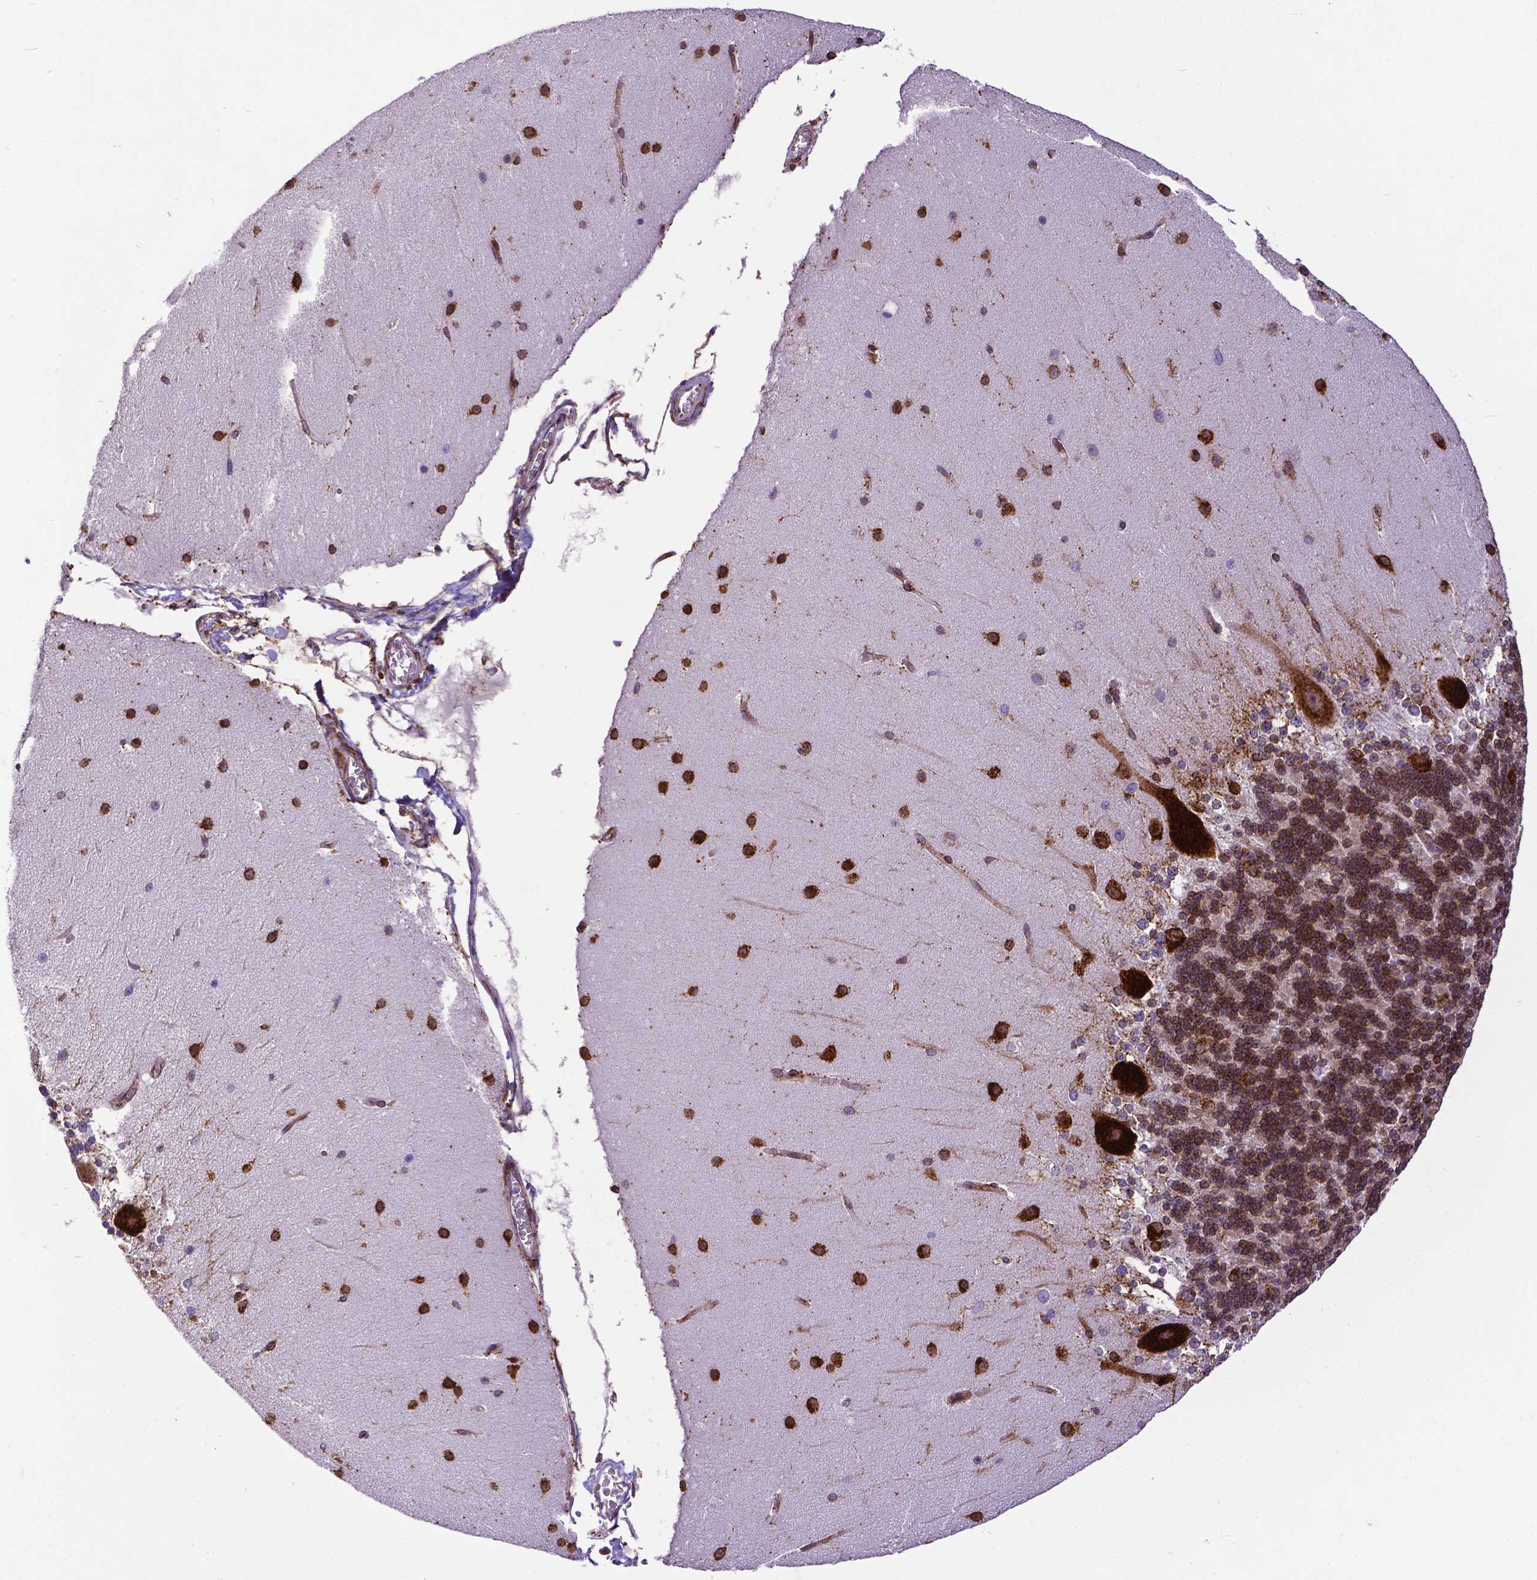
{"staining": {"intensity": "moderate", "quantity": "25%-75%", "location": "cytoplasmic/membranous"}, "tissue": "cerebellum", "cell_type": "Cells in granular layer", "image_type": "normal", "snomed": [{"axis": "morphology", "description": "Normal tissue, NOS"}, {"axis": "topography", "description": "Cerebellum"}], "caption": "Immunohistochemical staining of unremarkable human cerebellum shows 25%-75% levels of moderate cytoplasmic/membranous protein positivity in about 25%-75% of cells in granular layer.", "gene": "MTDH", "patient": {"sex": "female", "age": 19}}